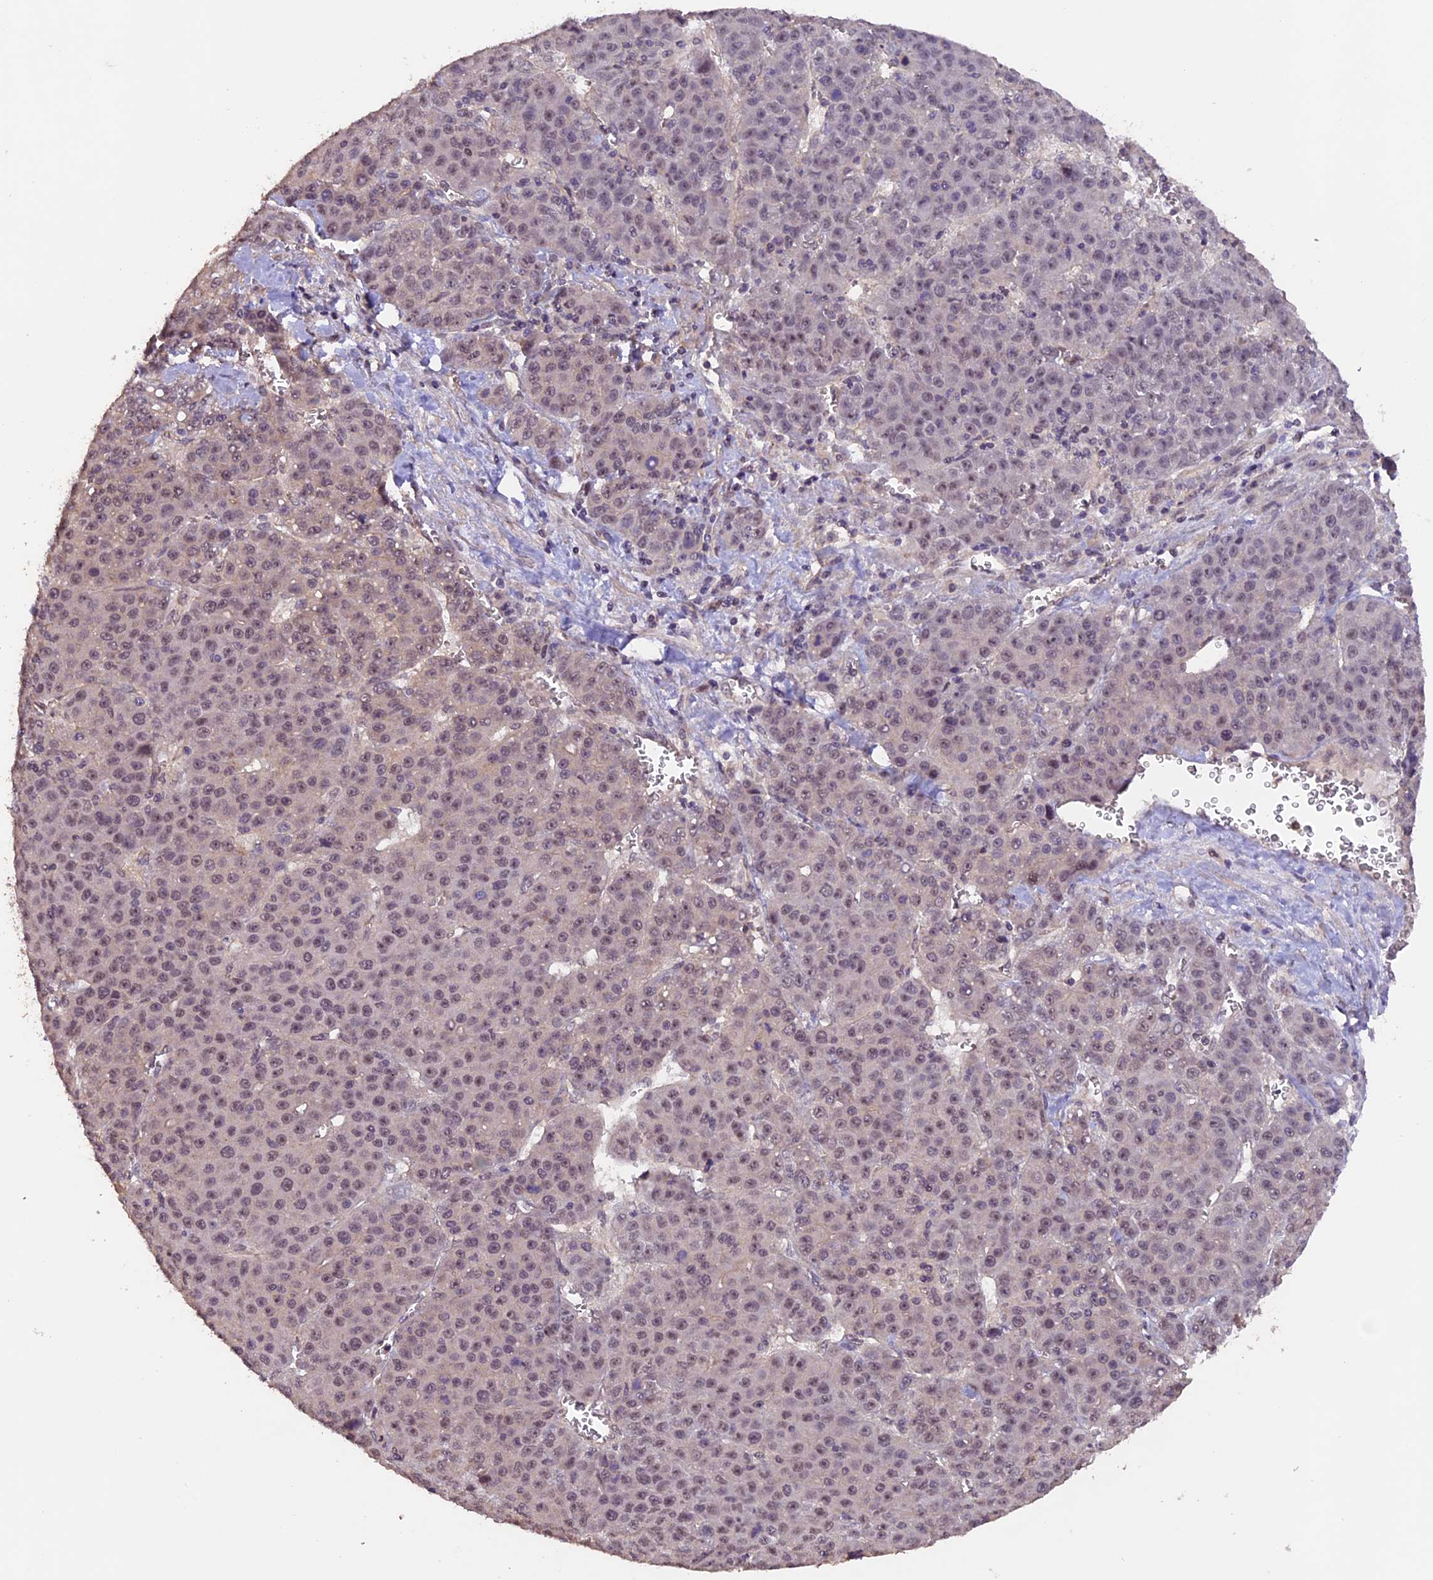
{"staining": {"intensity": "weak", "quantity": "<25%", "location": "cytoplasmic/membranous"}, "tissue": "liver cancer", "cell_type": "Tumor cells", "image_type": "cancer", "snomed": [{"axis": "morphology", "description": "Carcinoma, Hepatocellular, NOS"}, {"axis": "topography", "description": "Liver"}], "caption": "This image is of liver cancer stained with immunohistochemistry (IHC) to label a protein in brown with the nuclei are counter-stained blue. There is no expression in tumor cells.", "gene": "GNB5", "patient": {"sex": "female", "age": 53}}